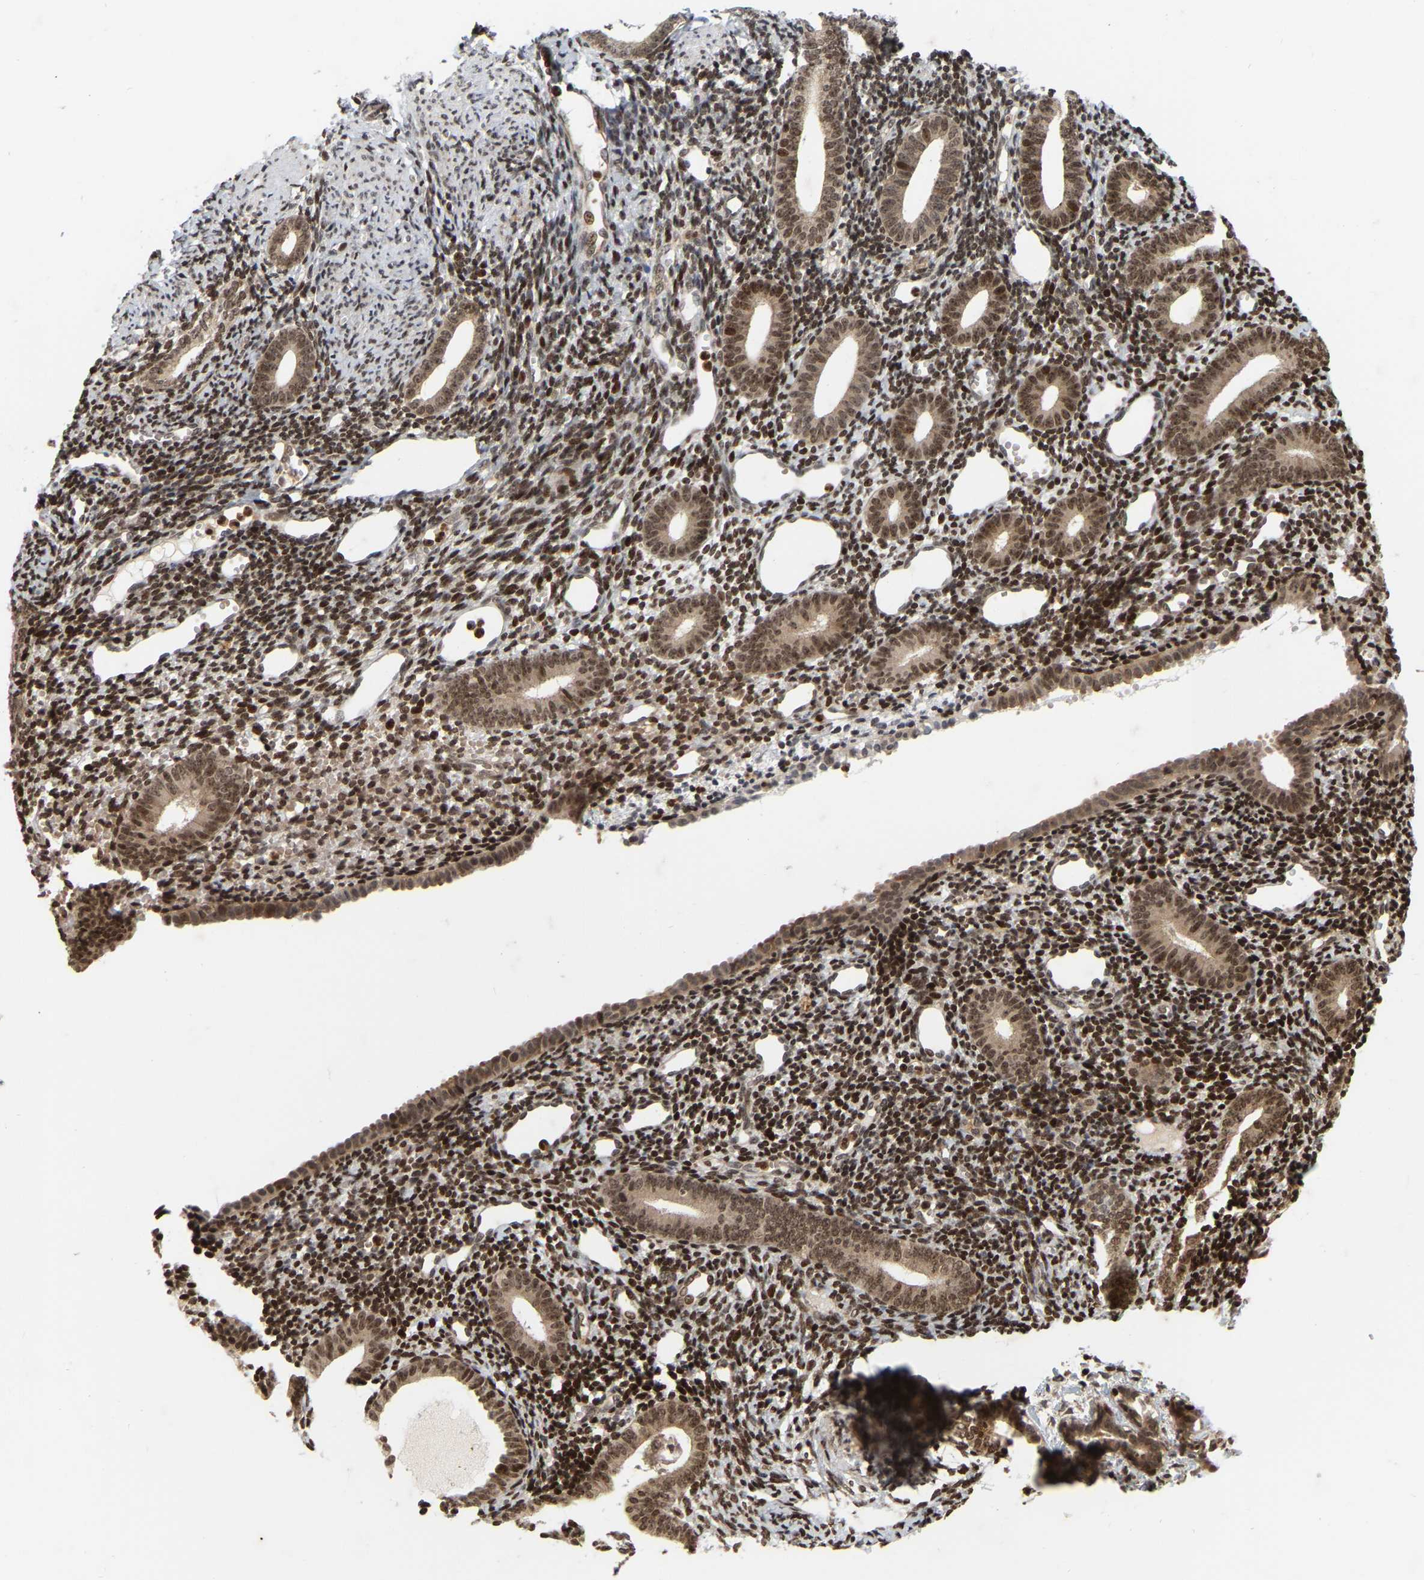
{"staining": {"intensity": "strong", "quantity": "25%-75%", "location": "nuclear"}, "tissue": "endometrium", "cell_type": "Cells in endometrial stroma", "image_type": "normal", "snomed": [{"axis": "morphology", "description": "Normal tissue, NOS"}, {"axis": "topography", "description": "Endometrium"}], "caption": "About 25%-75% of cells in endometrial stroma in unremarkable human endometrium display strong nuclear protein positivity as visualized by brown immunohistochemical staining.", "gene": "NFE2L2", "patient": {"sex": "female", "age": 50}}